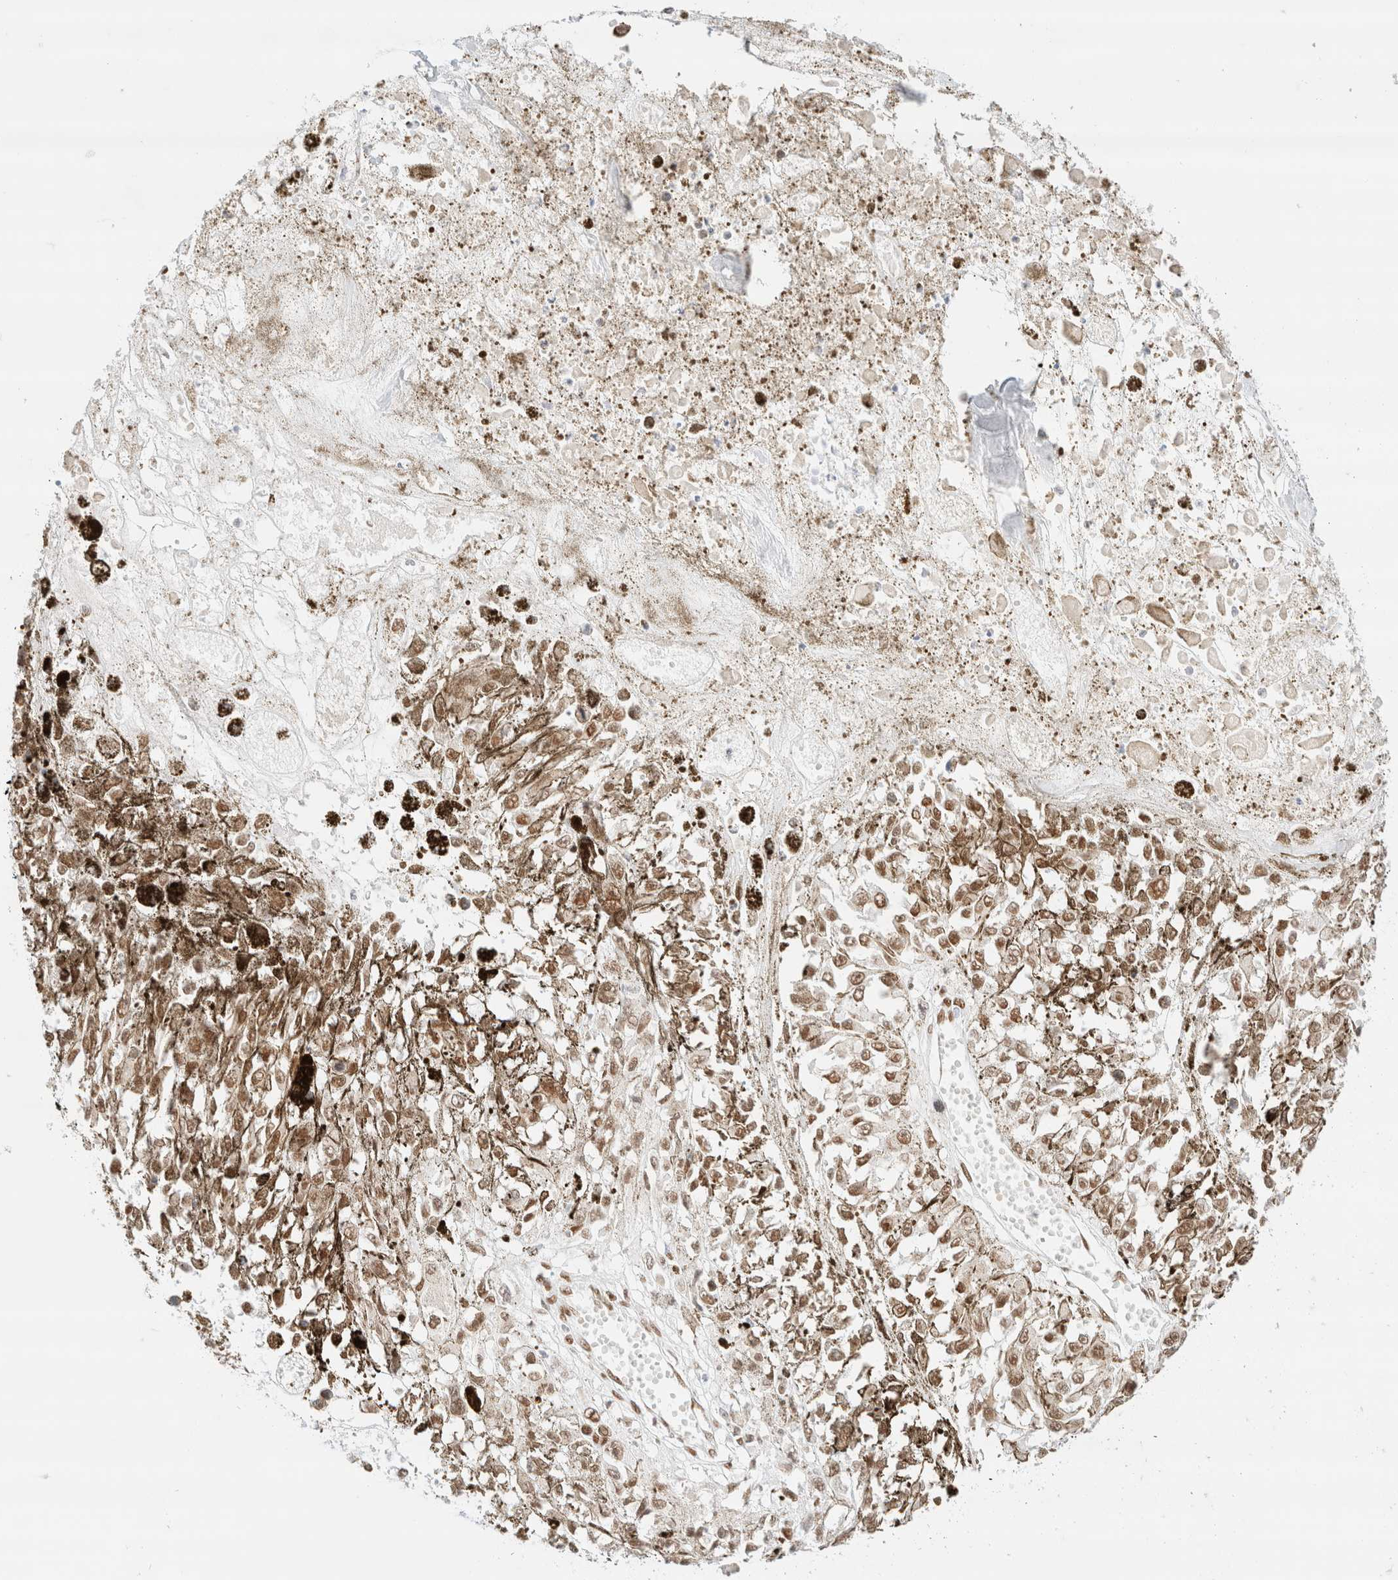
{"staining": {"intensity": "moderate", "quantity": ">75%", "location": "nuclear"}, "tissue": "melanoma", "cell_type": "Tumor cells", "image_type": "cancer", "snomed": [{"axis": "morphology", "description": "Malignant melanoma, Metastatic site"}, {"axis": "topography", "description": "Lymph node"}], "caption": "An immunohistochemistry image of neoplastic tissue is shown. Protein staining in brown highlights moderate nuclear positivity in melanoma within tumor cells.", "gene": "CIC", "patient": {"sex": "male", "age": 59}}